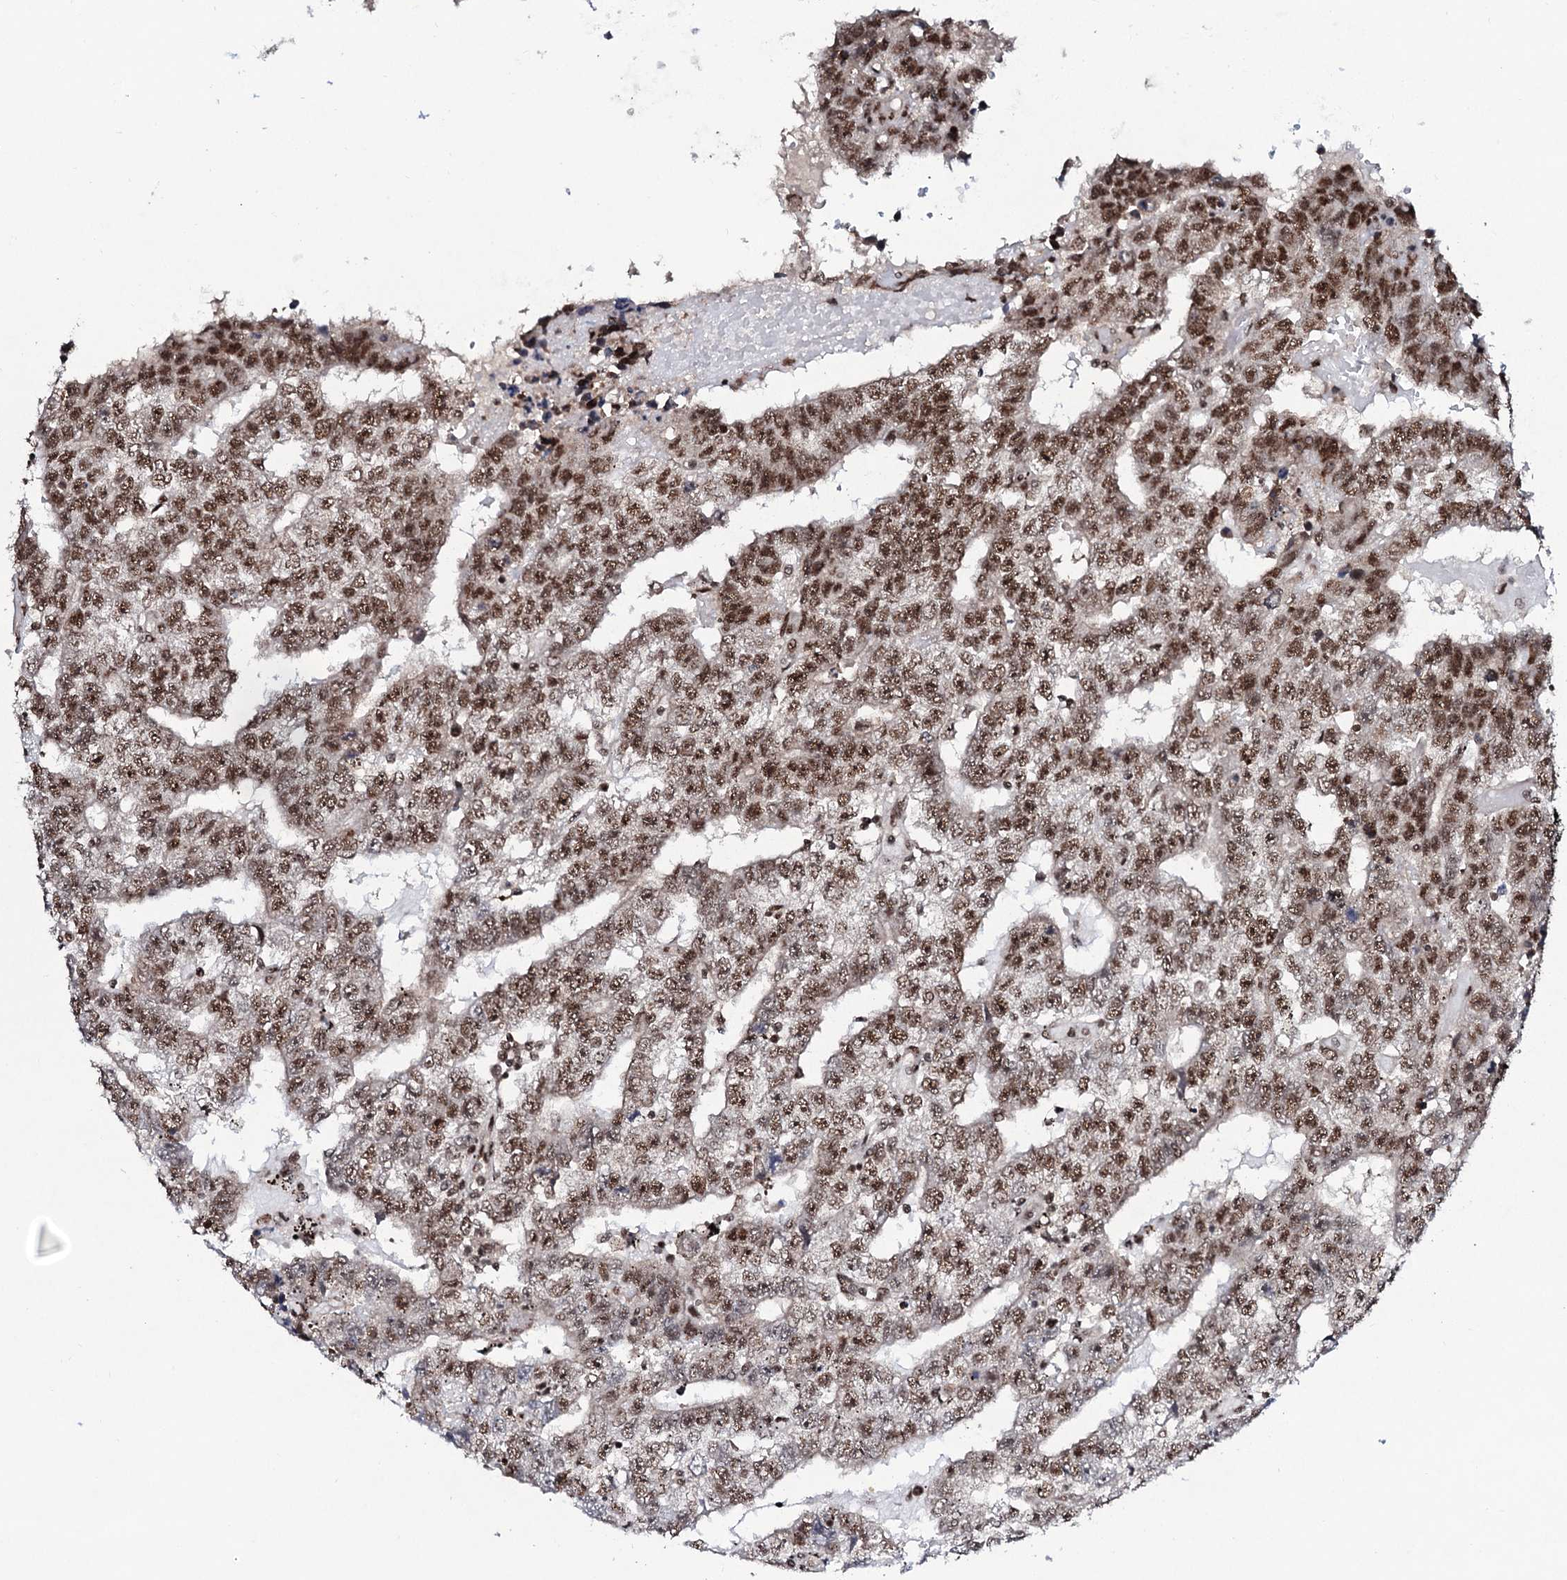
{"staining": {"intensity": "moderate", "quantity": ">75%", "location": "nuclear"}, "tissue": "testis cancer", "cell_type": "Tumor cells", "image_type": "cancer", "snomed": [{"axis": "morphology", "description": "Carcinoma, Embryonal, NOS"}, {"axis": "topography", "description": "Testis"}], "caption": "The histopathology image displays immunohistochemical staining of embryonal carcinoma (testis). There is moderate nuclear expression is seen in approximately >75% of tumor cells.", "gene": "PRPF18", "patient": {"sex": "male", "age": 25}}